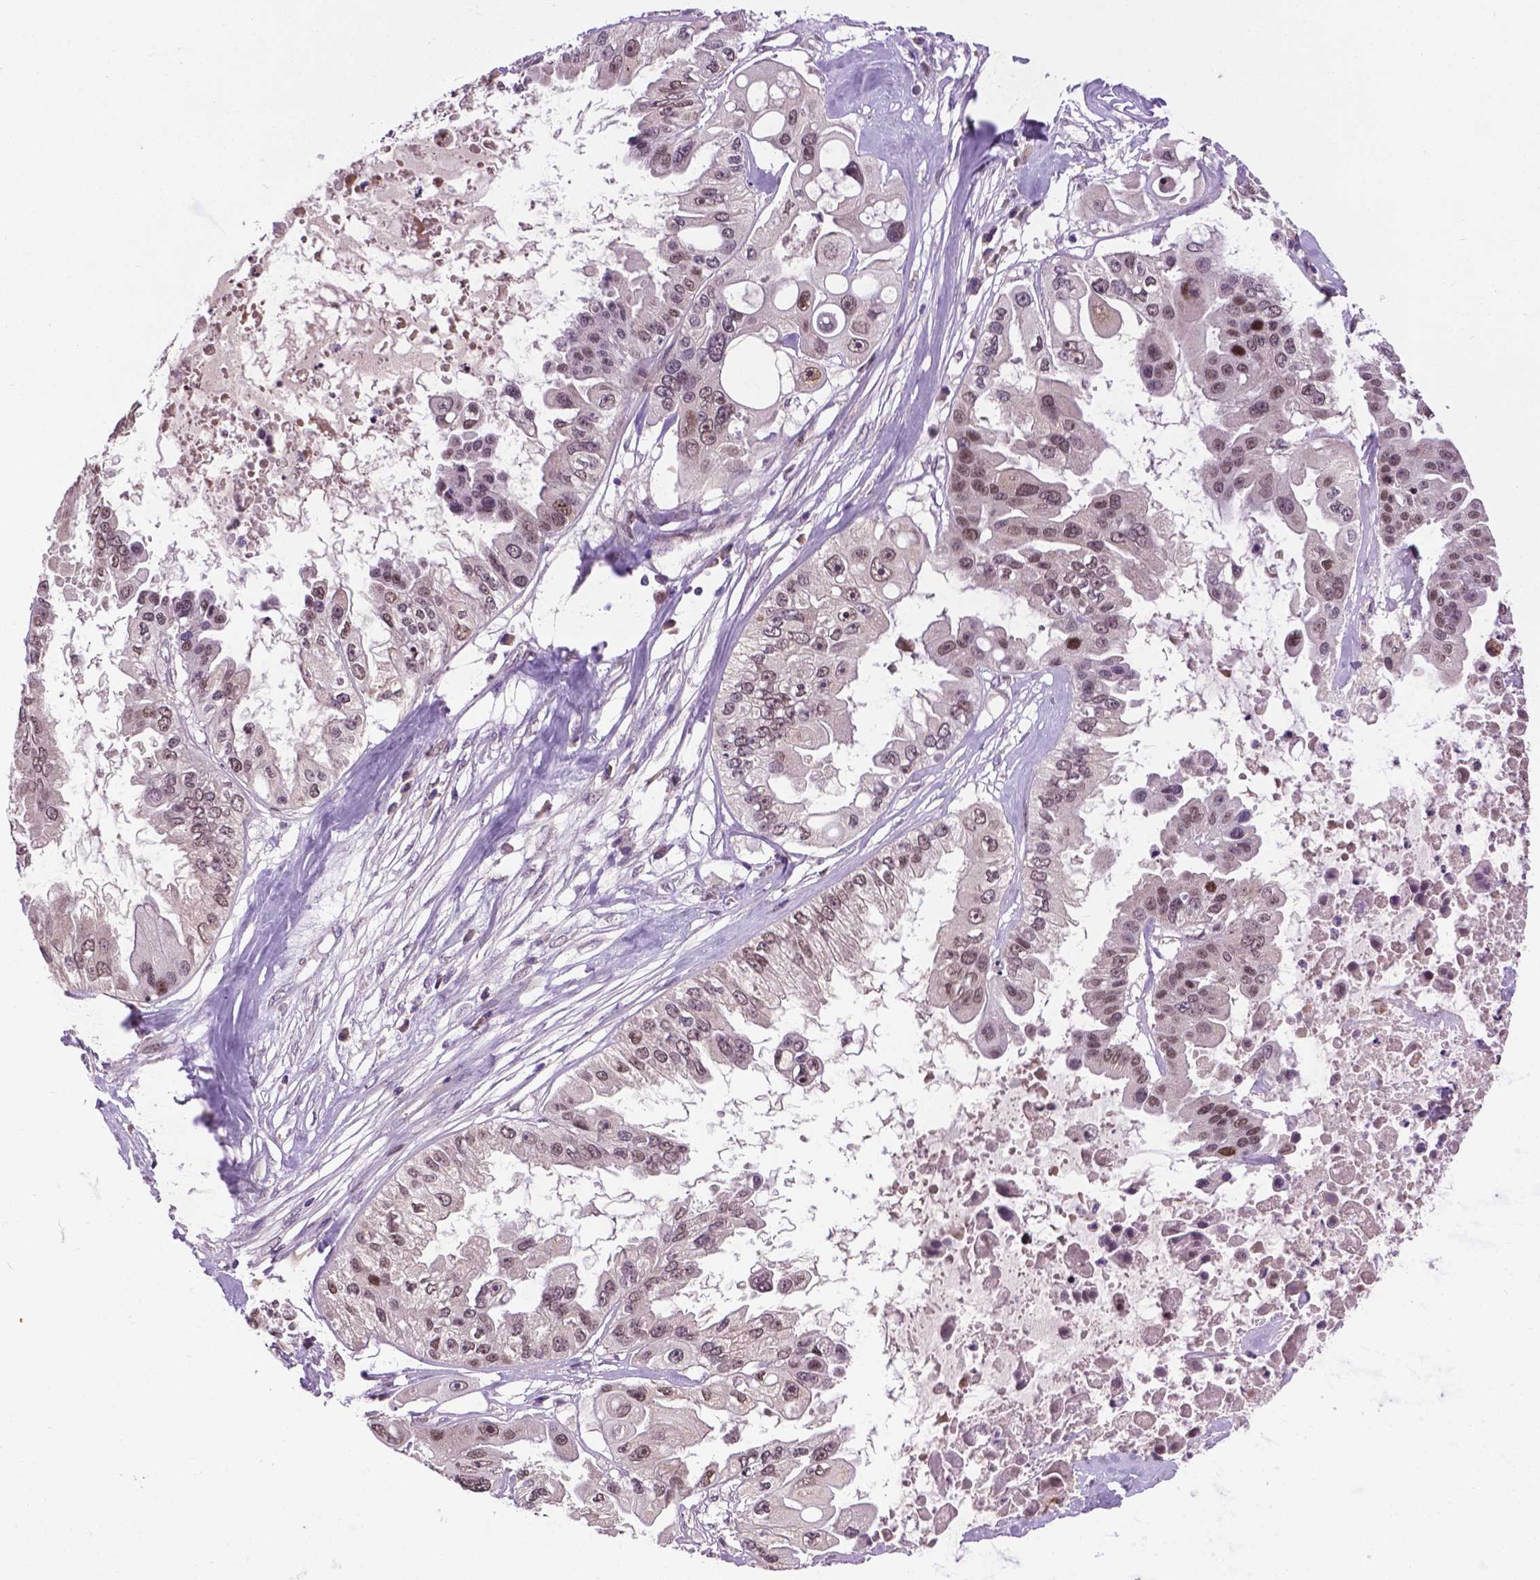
{"staining": {"intensity": "weak", "quantity": ">75%", "location": "nuclear"}, "tissue": "ovarian cancer", "cell_type": "Tumor cells", "image_type": "cancer", "snomed": [{"axis": "morphology", "description": "Cystadenocarcinoma, serous, NOS"}, {"axis": "topography", "description": "Ovary"}], "caption": "Ovarian cancer (serous cystadenocarcinoma) stained with a protein marker shows weak staining in tumor cells.", "gene": "IRF6", "patient": {"sex": "female", "age": 56}}